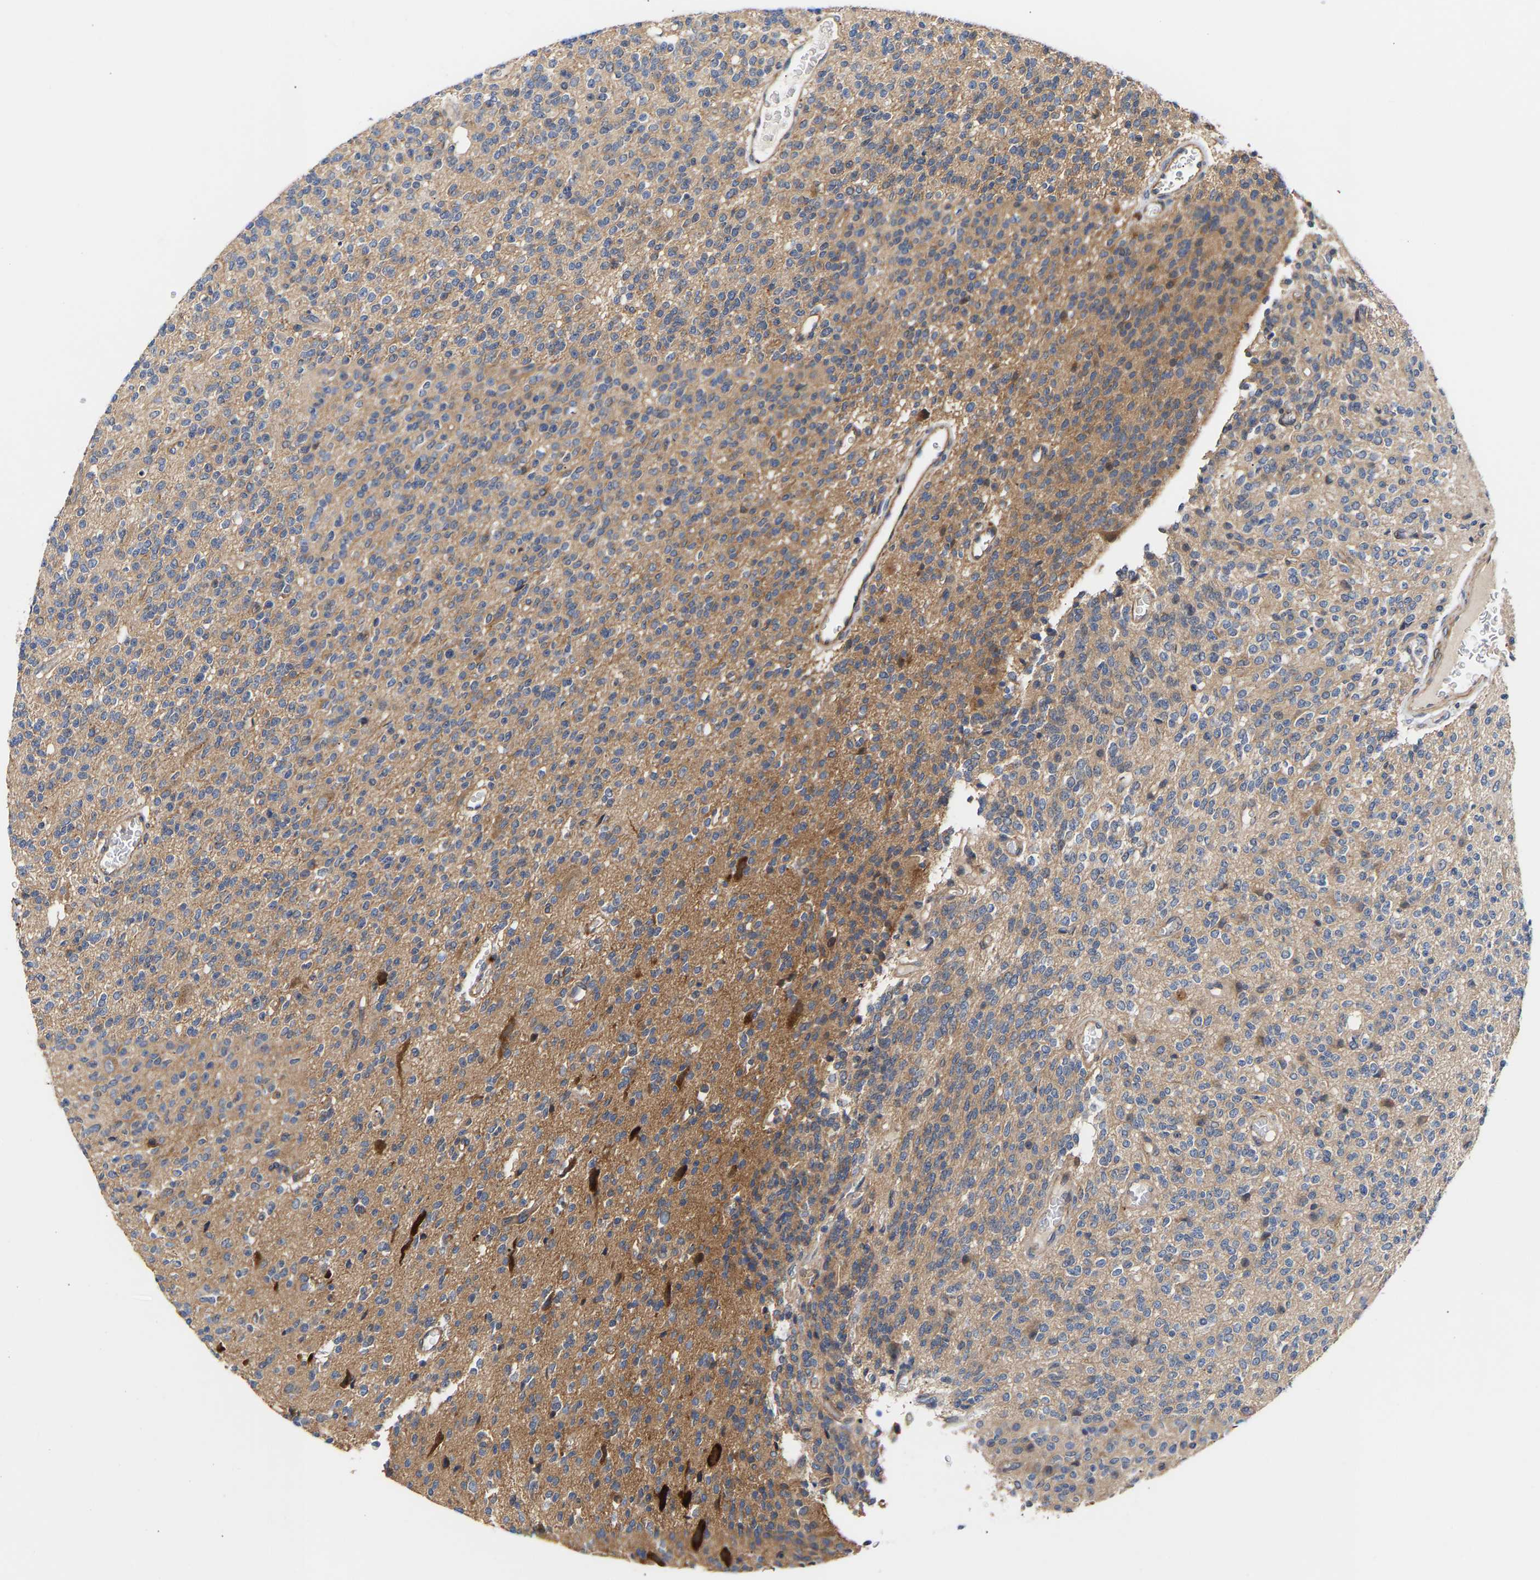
{"staining": {"intensity": "moderate", "quantity": "<25%", "location": "cytoplasmic/membranous"}, "tissue": "glioma", "cell_type": "Tumor cells", "image_type": "cancer", "snomed": [{"axis": "morphology", "description": "Glioma, malignant, High grade"}, {"axis": "topography", "description": "Brain"}], "caption": "A photomicrograph of malignant high-grade glioma stained for a protein shows moderate cytoplasmic/membranous brown staining in tumor cells.", "gene": "KASH5", "patient": {"sex": "male", "age": 34}}